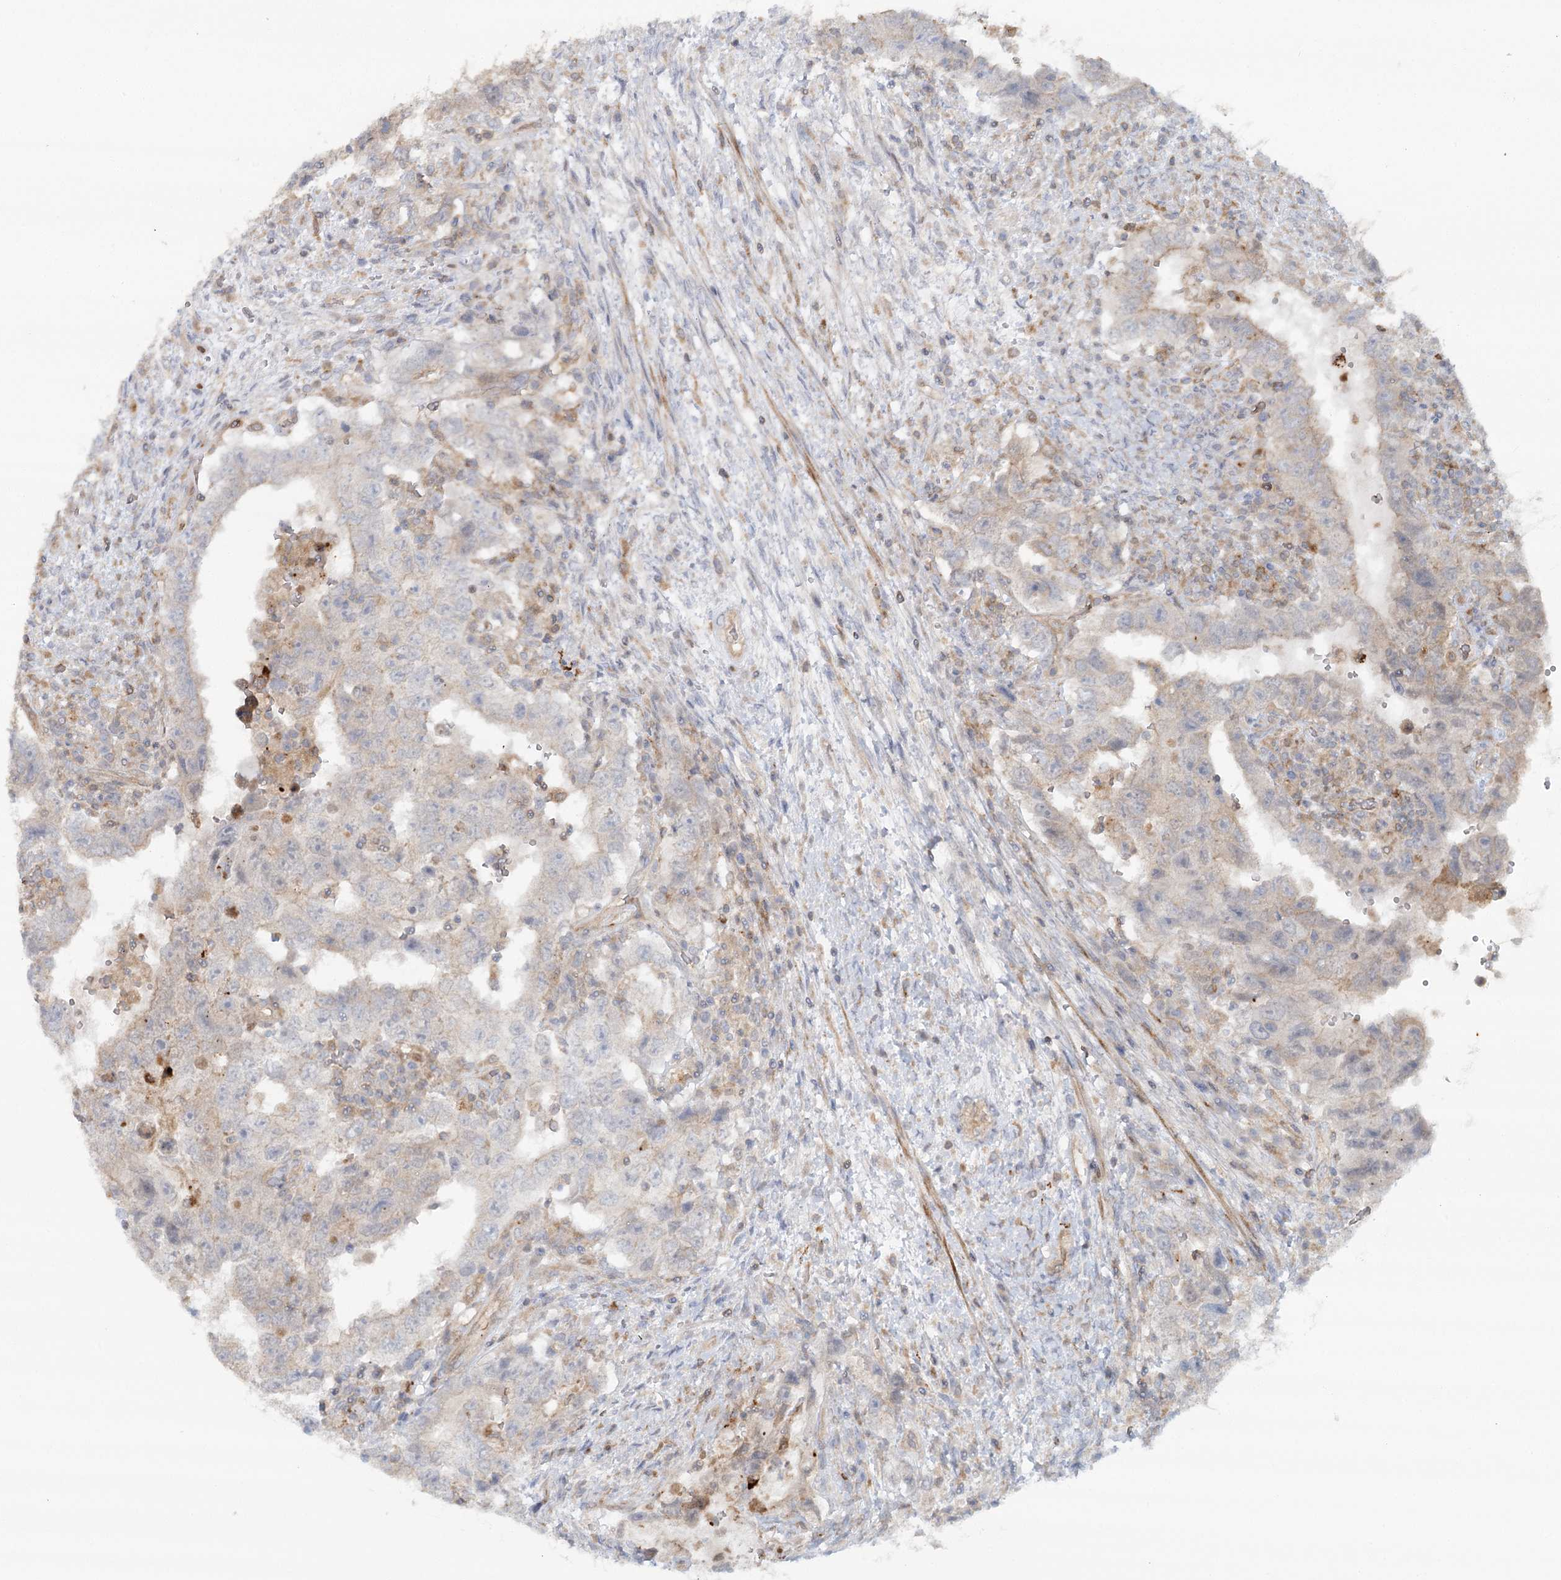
{"staining": {"intensity": "negative", "quantity": "none", "location": "none"}, "tissue": "testis cancer", "cell_type": "Tumor cells", "image_type": "cancer", "snomed": [{"axis": "morphology", "description": "Carcinoma, Embryonal, NOS"}, {"axis": "topography", "description": "Testis"}], "caption": "This is a micrograph of immunohistochemistry (IHC) staining of testis embryonal carcinoma, which shows no staining in tumor cells. The staining was performed using DAB to visualize the protein expression in brown, while the nuclei were stained in blue with hematoxylin (Magnification: 20x).", "gene": "GBE1", "patient": {"sex": "male", "age": 26}}